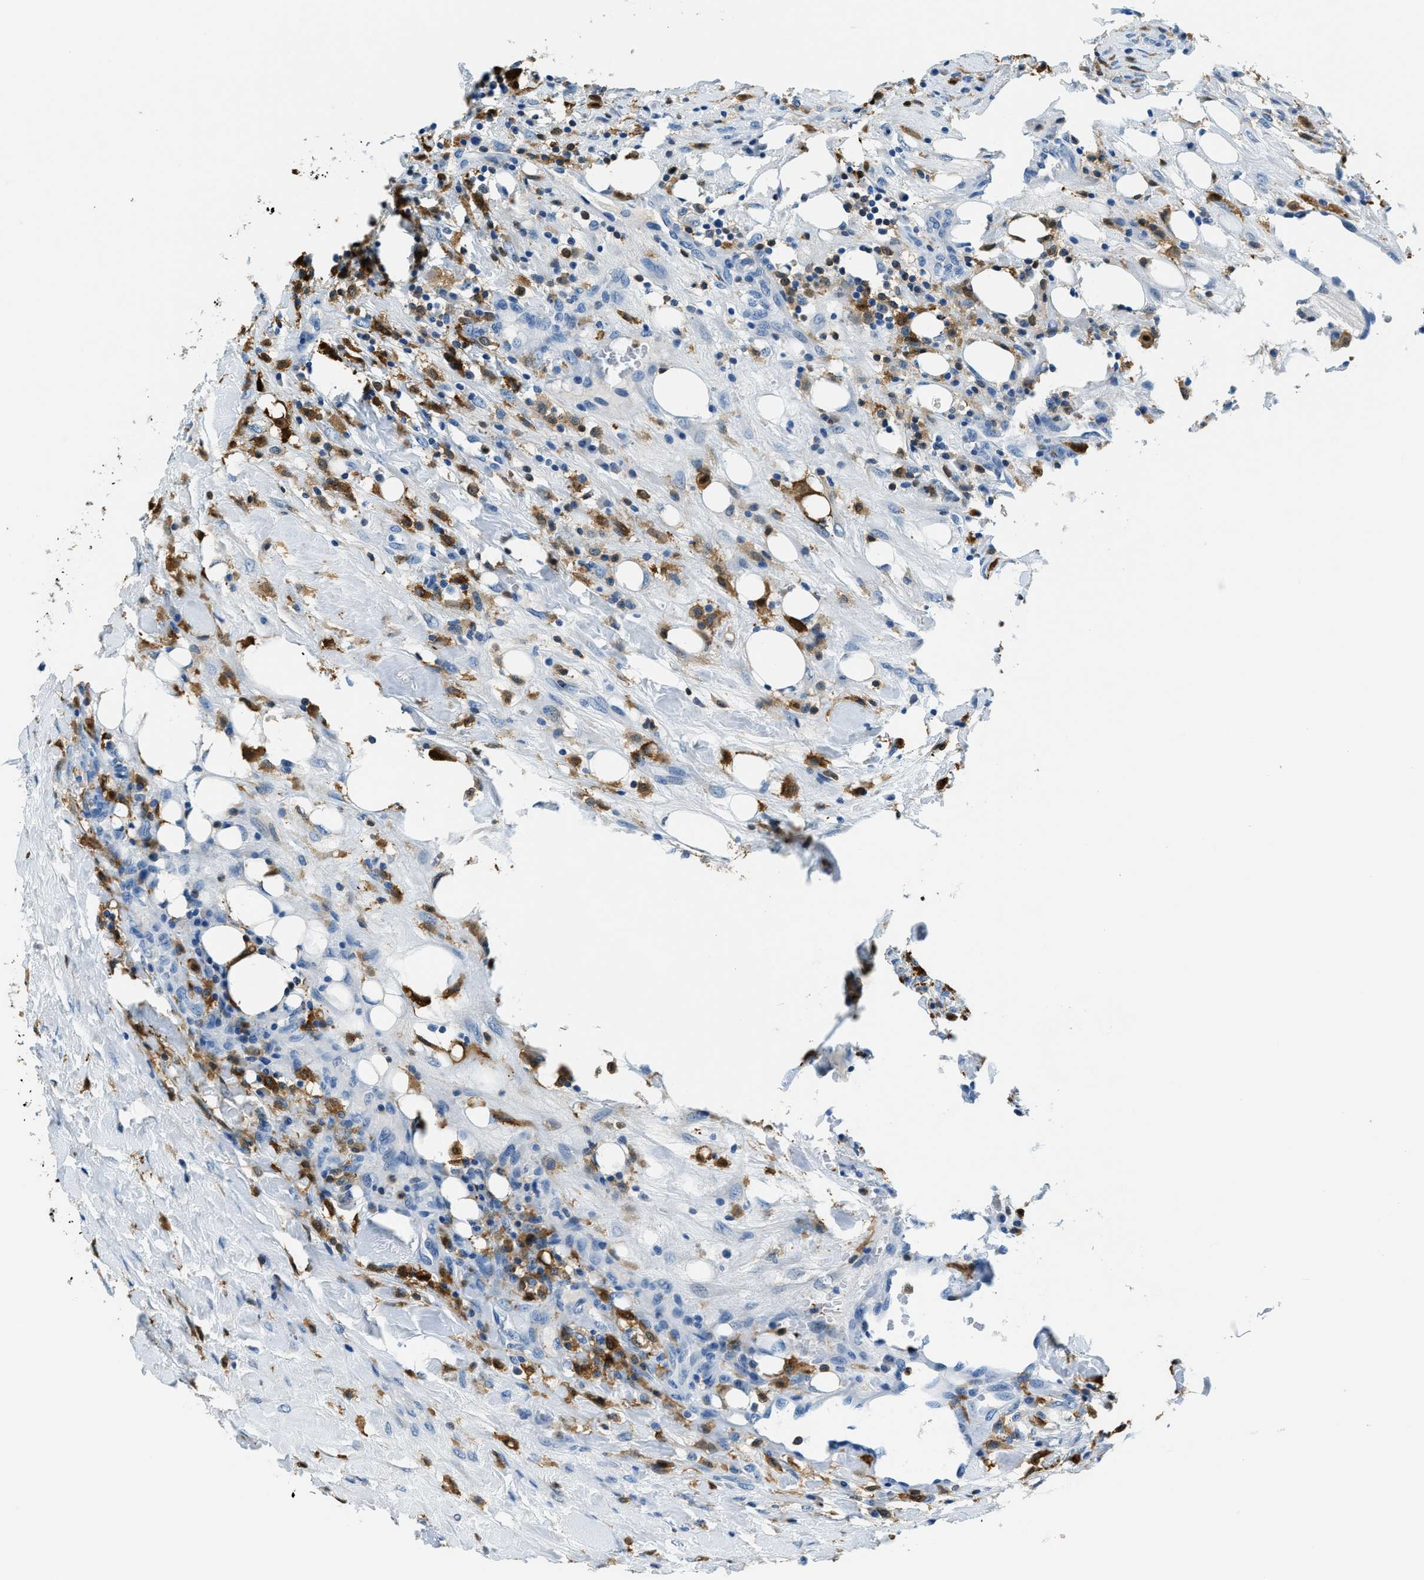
{"staining": {"intensity": "negative", "quantity": "none", "location": "none"}, "tissue": "breast cancer", "cell_type": "Tumor cells", "image_type": "cancer", "snomed": [{"axis": "morphology", "description": "Duct carcinoma"}, {"axis": "topography", "description": "Breast"}], "caption": "Histopathology image shows no significant protein positivity in tumor cells of breast cancer (invasive ductal carcinoma). Brightfield microscopy of immunohistochemistry (IHC) stained with DAB (3,3'-diaminobenzidine) (brown) and hematoxylin (blue), captured at high magnification.", "gene": "CAPG", "patient": {"sex": "female", "age": 37}}